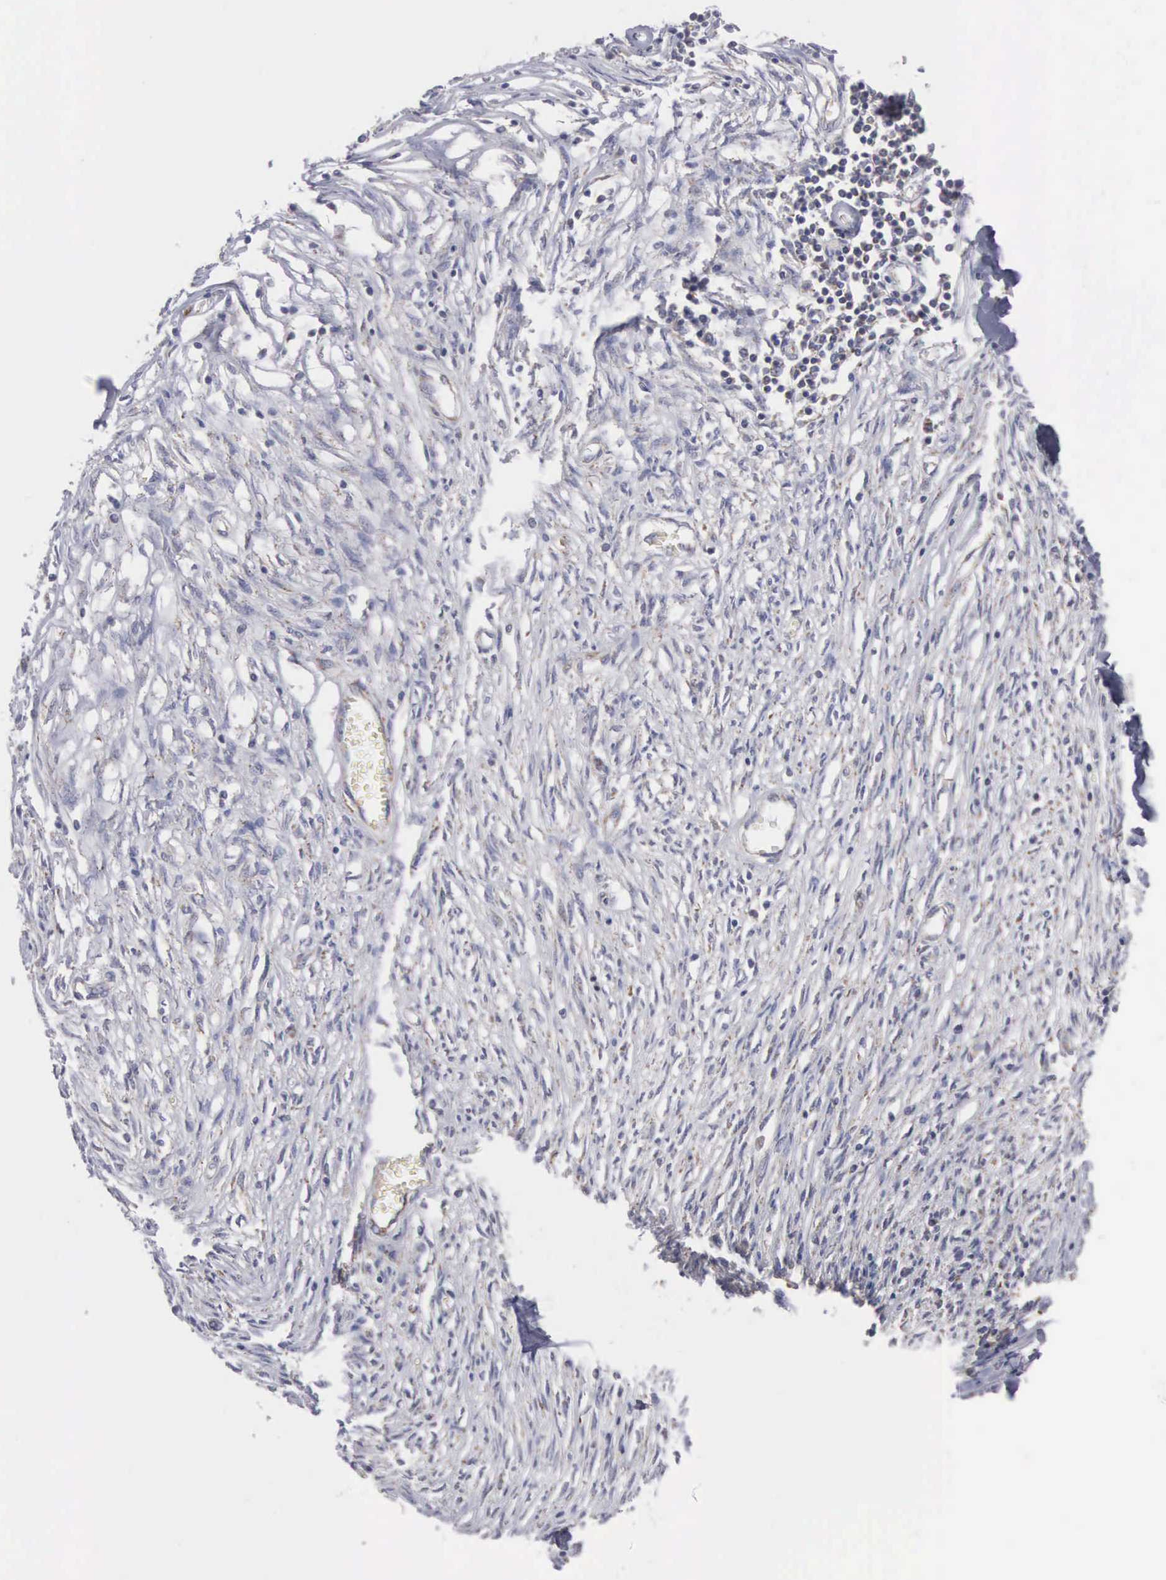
{"staining": {"intensity": "negative", "quantity": "none", "location": "none"}, "tissue": "adipose tissue", "cell_type": "Adipocytes", "image_type": "normal", "snomed": [{"axis": "morphology", "description": "Normal tissue, NOS"}, {"axis": "morphology", "description": "Sarcoma, NOS"}, {"axis": "topography", "description": "Skin"}, {"axis": "topography", "description": "Soft tissue"}], "caption": "A high-resolution micrograph shows immunohistochemistry (IHC) staining of benign adipose tissue, which exhibits no significant expression in adipocytes.", "gene": "APOOL", "patient": {"sex": "female", "age": 51}}